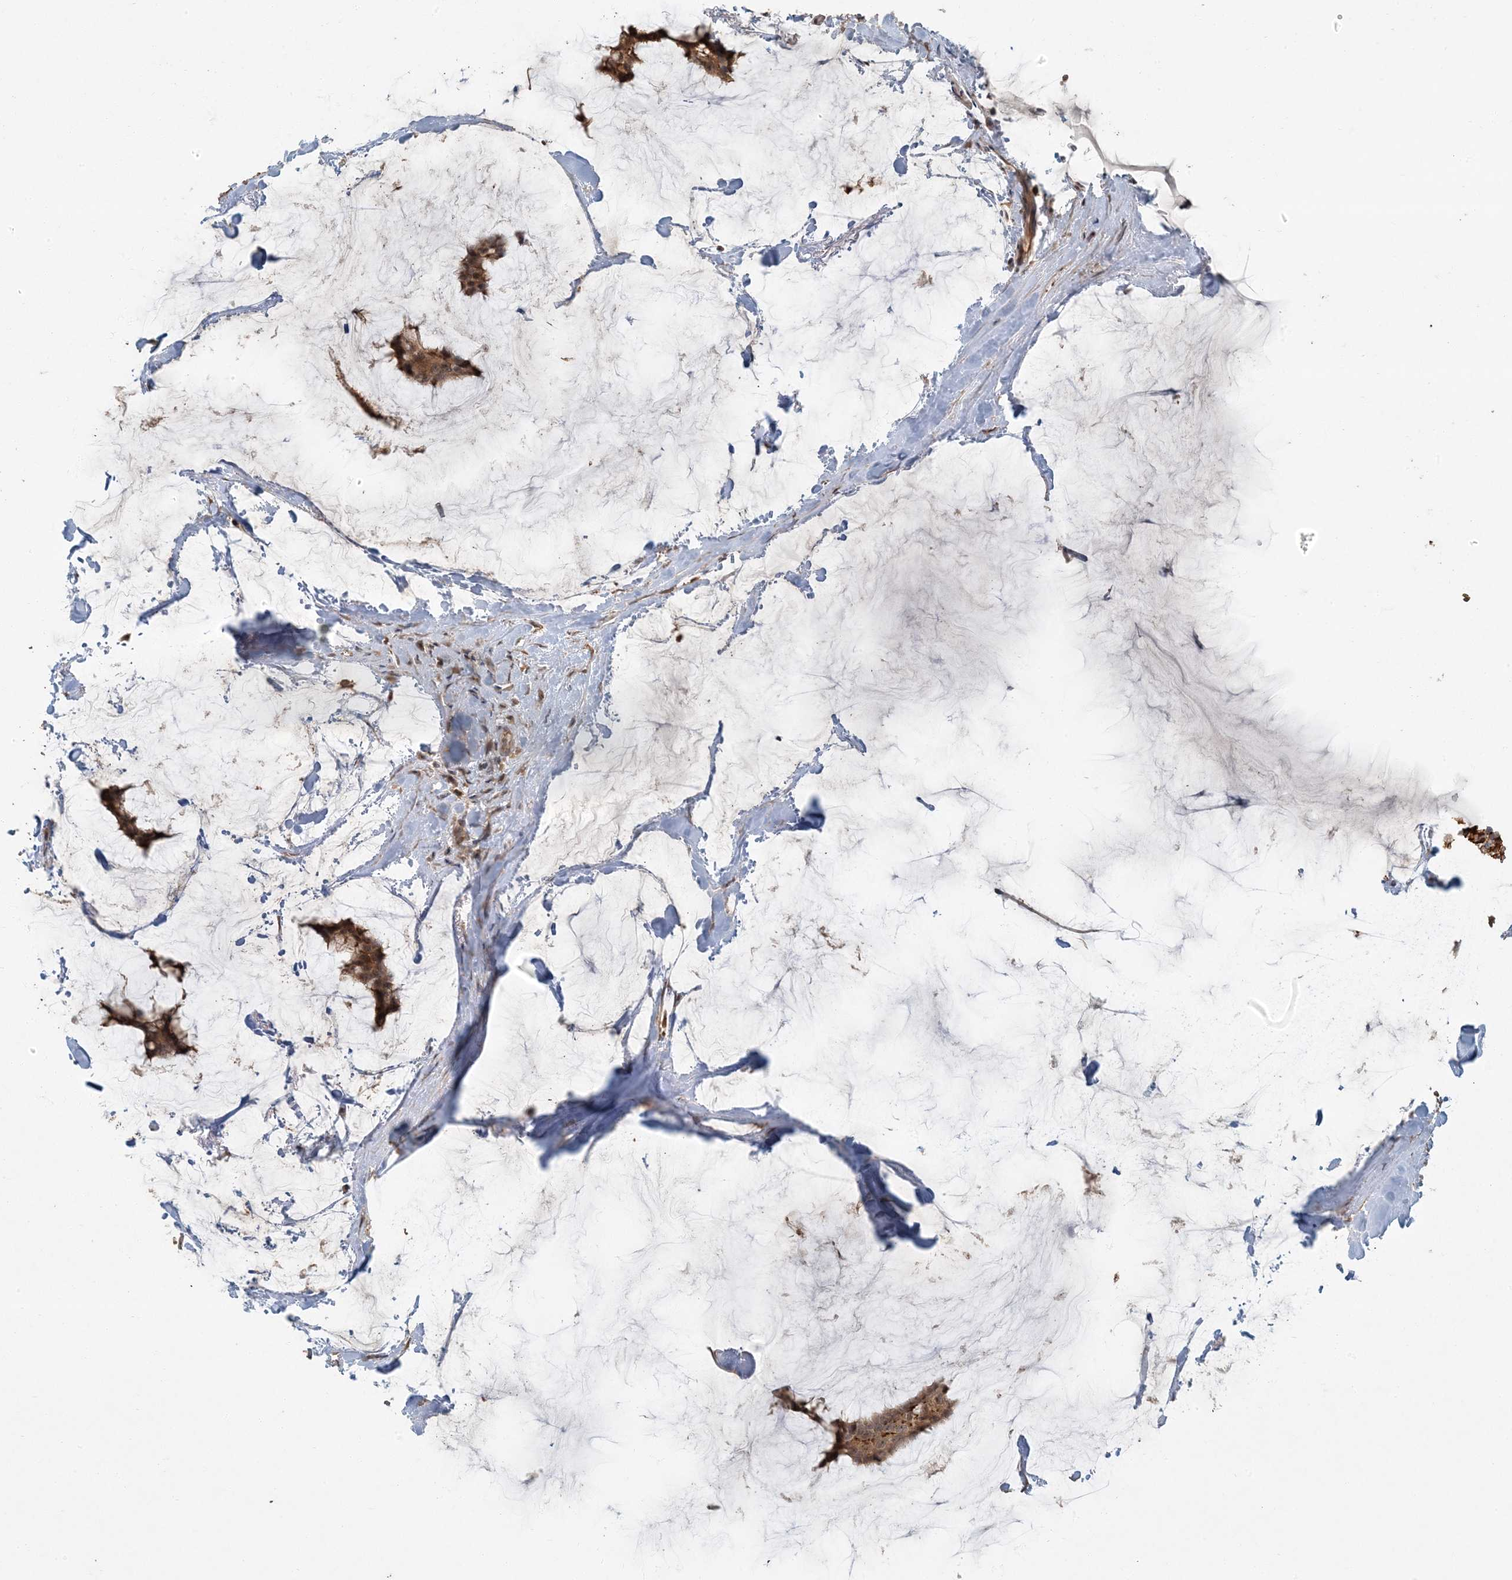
{"staining": {"intensity": "moderate", "quantity": ">75%", "location": "cytoplasmic/membranous"}, "tissue": "breast cancer", "cell_type": "Tumor cells", "image_type": "cancer", "snomed": [{"axis": "morphology", "description": "Duct carcinoma"}, {"axis": "topography", "description": "Breast"}], "caption": "A brown stain shows moderate cytoplasmic/membranous staining of a protein in breast cancer (invasive ductal carcinoma) tumor cells. The protein is stained brown, and the nuclei are stained in blue (DAB IHC with brightfield microscopy, high magnification).", "gene": "AK9", "patient": {"sex": "female", "age": 93}}